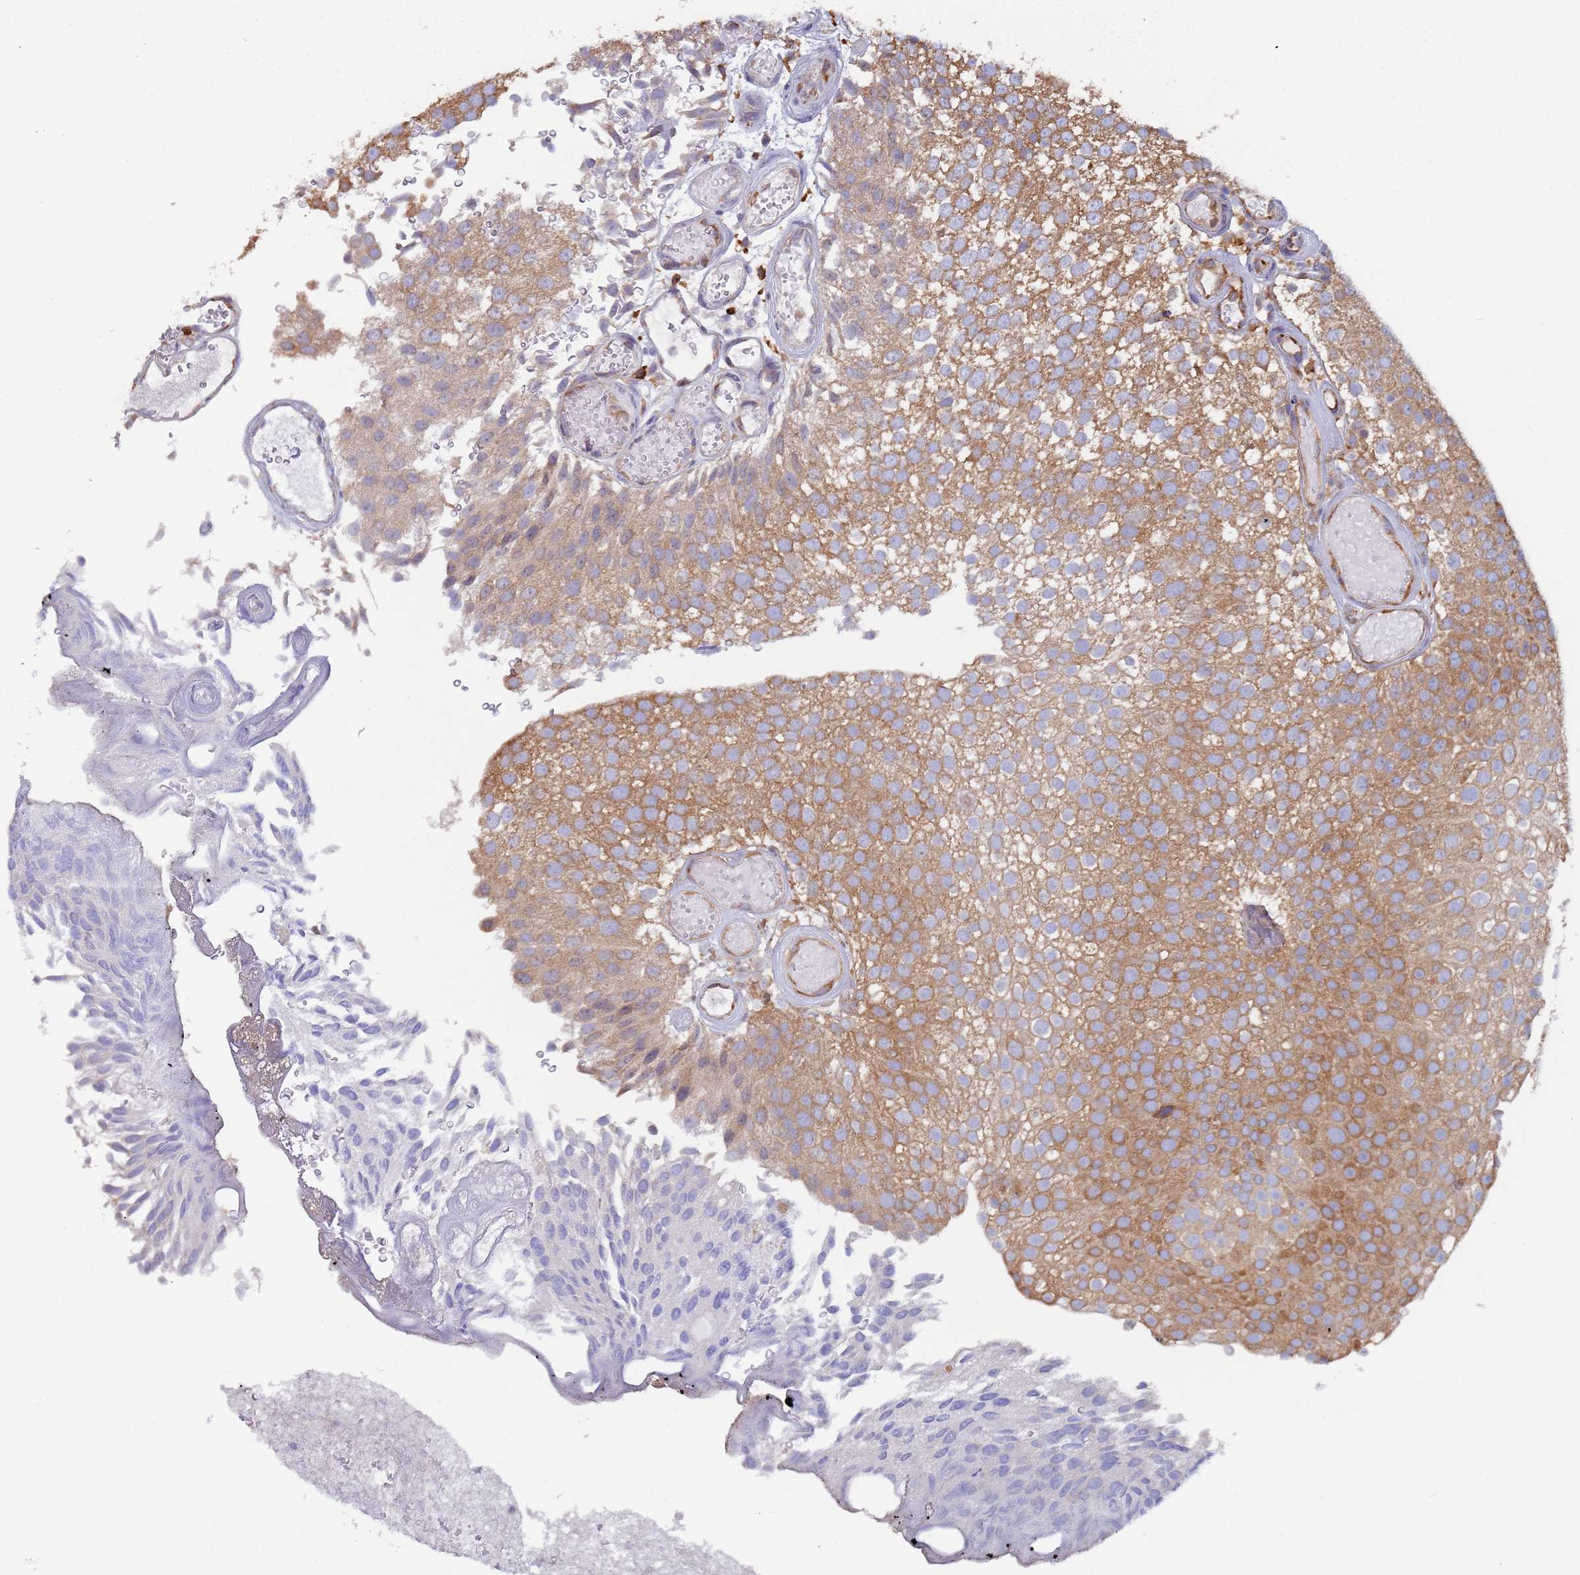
{"staining": {"intensity": "moderate", "quantity": ">75%", "location": "cytoplasmic/membranous"}, "tissue": "urothelial cancer", "cell_type": "Tumor cells", "image_type": "cancer", "snomed": [{"axis": "morphology", "description": "Urothelial carcinoma, Low grade"}, {"axis": "topography", "description": "Urinary bladder"}], "caption": "A medium amount of moderate cytoplasmic/membranous expression is identified in about >75% of tumor cells in urothelial cancer tissue.", "gene": "ZNF844", "patient": {"sex": "male", "age": 78}}